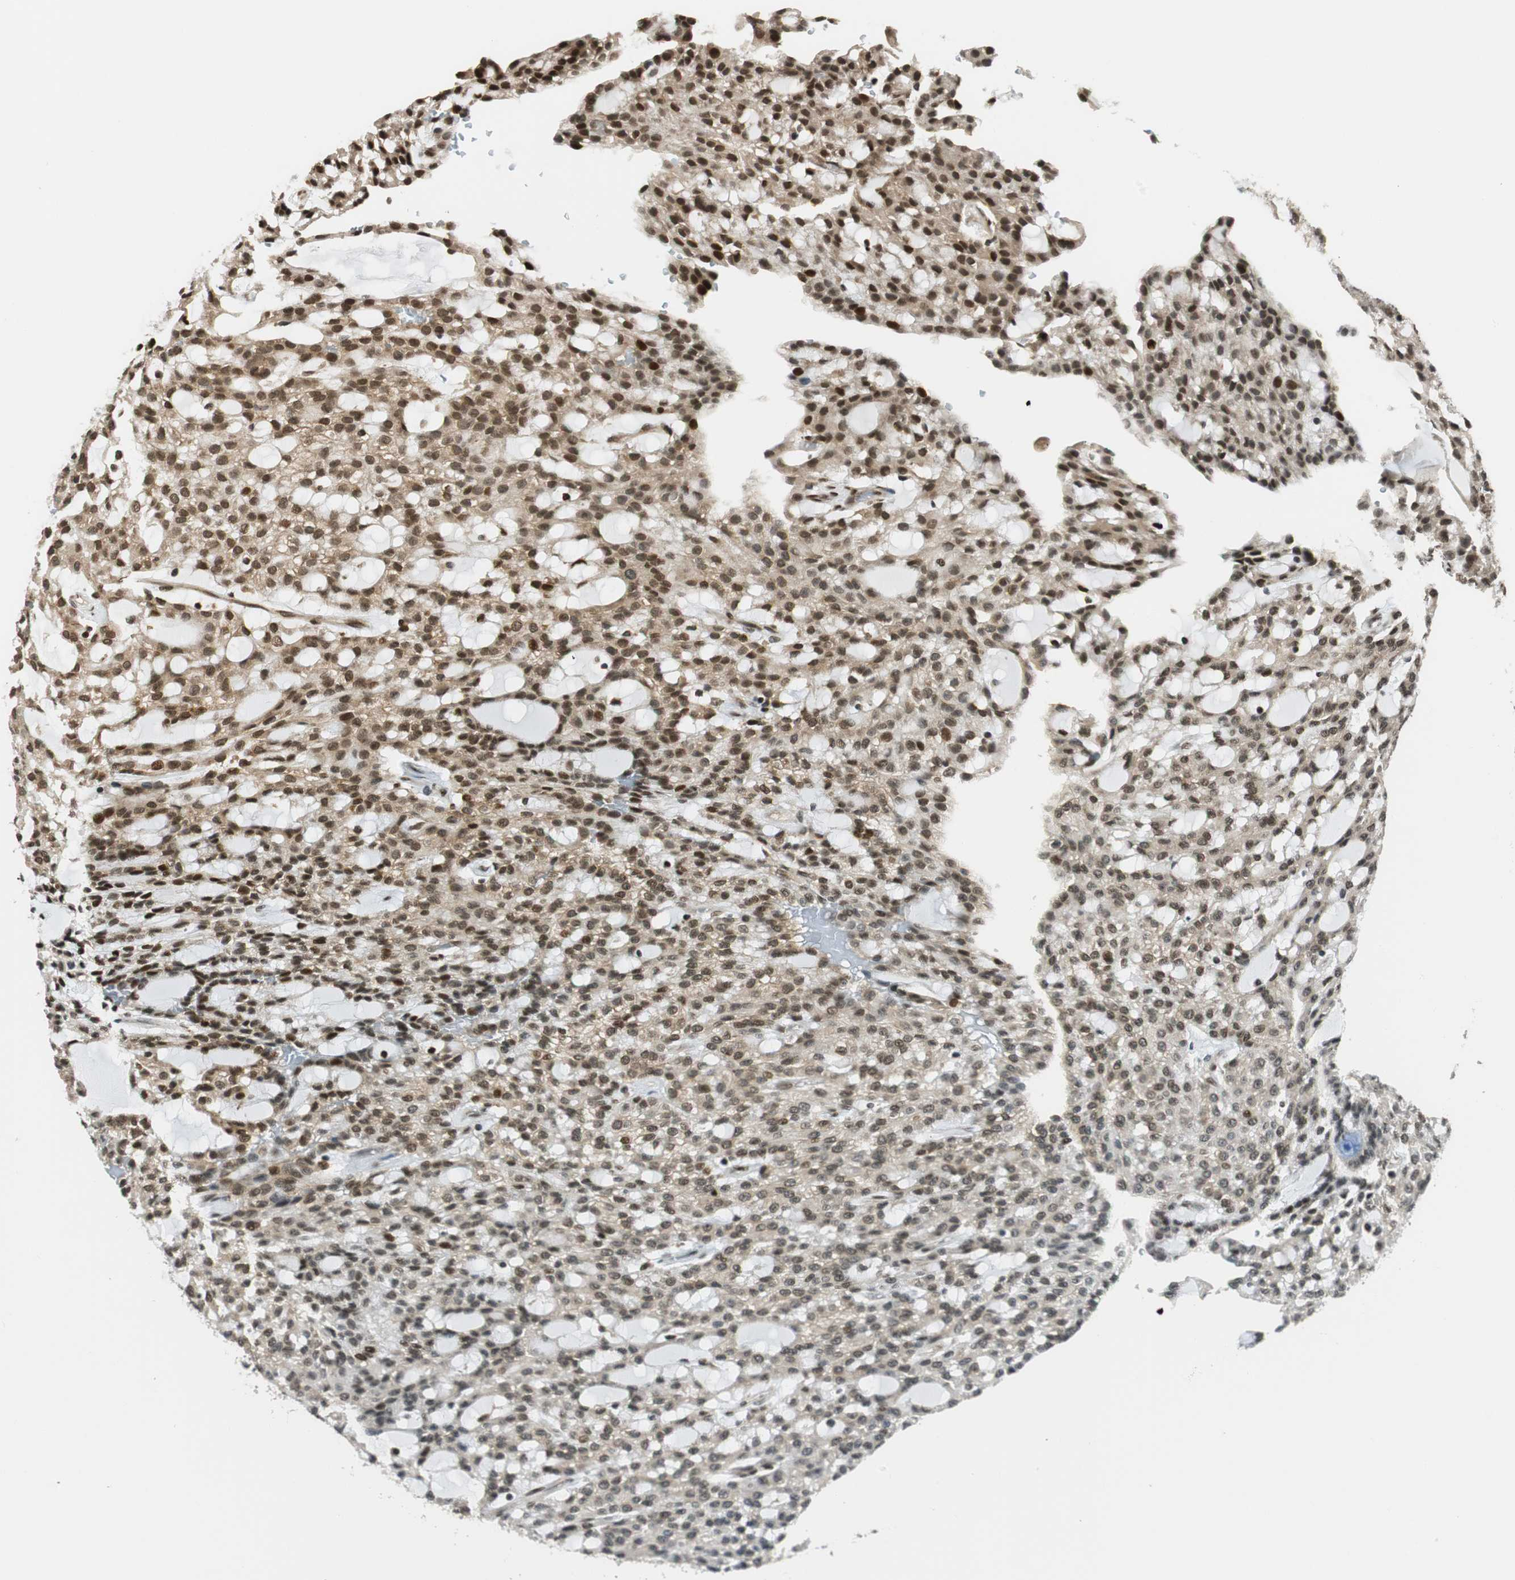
{"staining": {"intensity": "moderate", "quantity": "25%-75%", "location": "nuclear"}, "tissue": "renal cancer", "cell_type": "Tumor cells", "image_type": "cancer", "snomed": [{"axis": "morphology", "description": "Adenocarcinoma, NOS"}, {"axis": "topography", "description": "Kidney"}], "caption": "Adenocarcinoma (renal) tissue exhibits moderate nuclear expression in approximately 25%-75% of tumor cells", "gene": "RING1", "patient": {"sex": "male", "age": 63}}